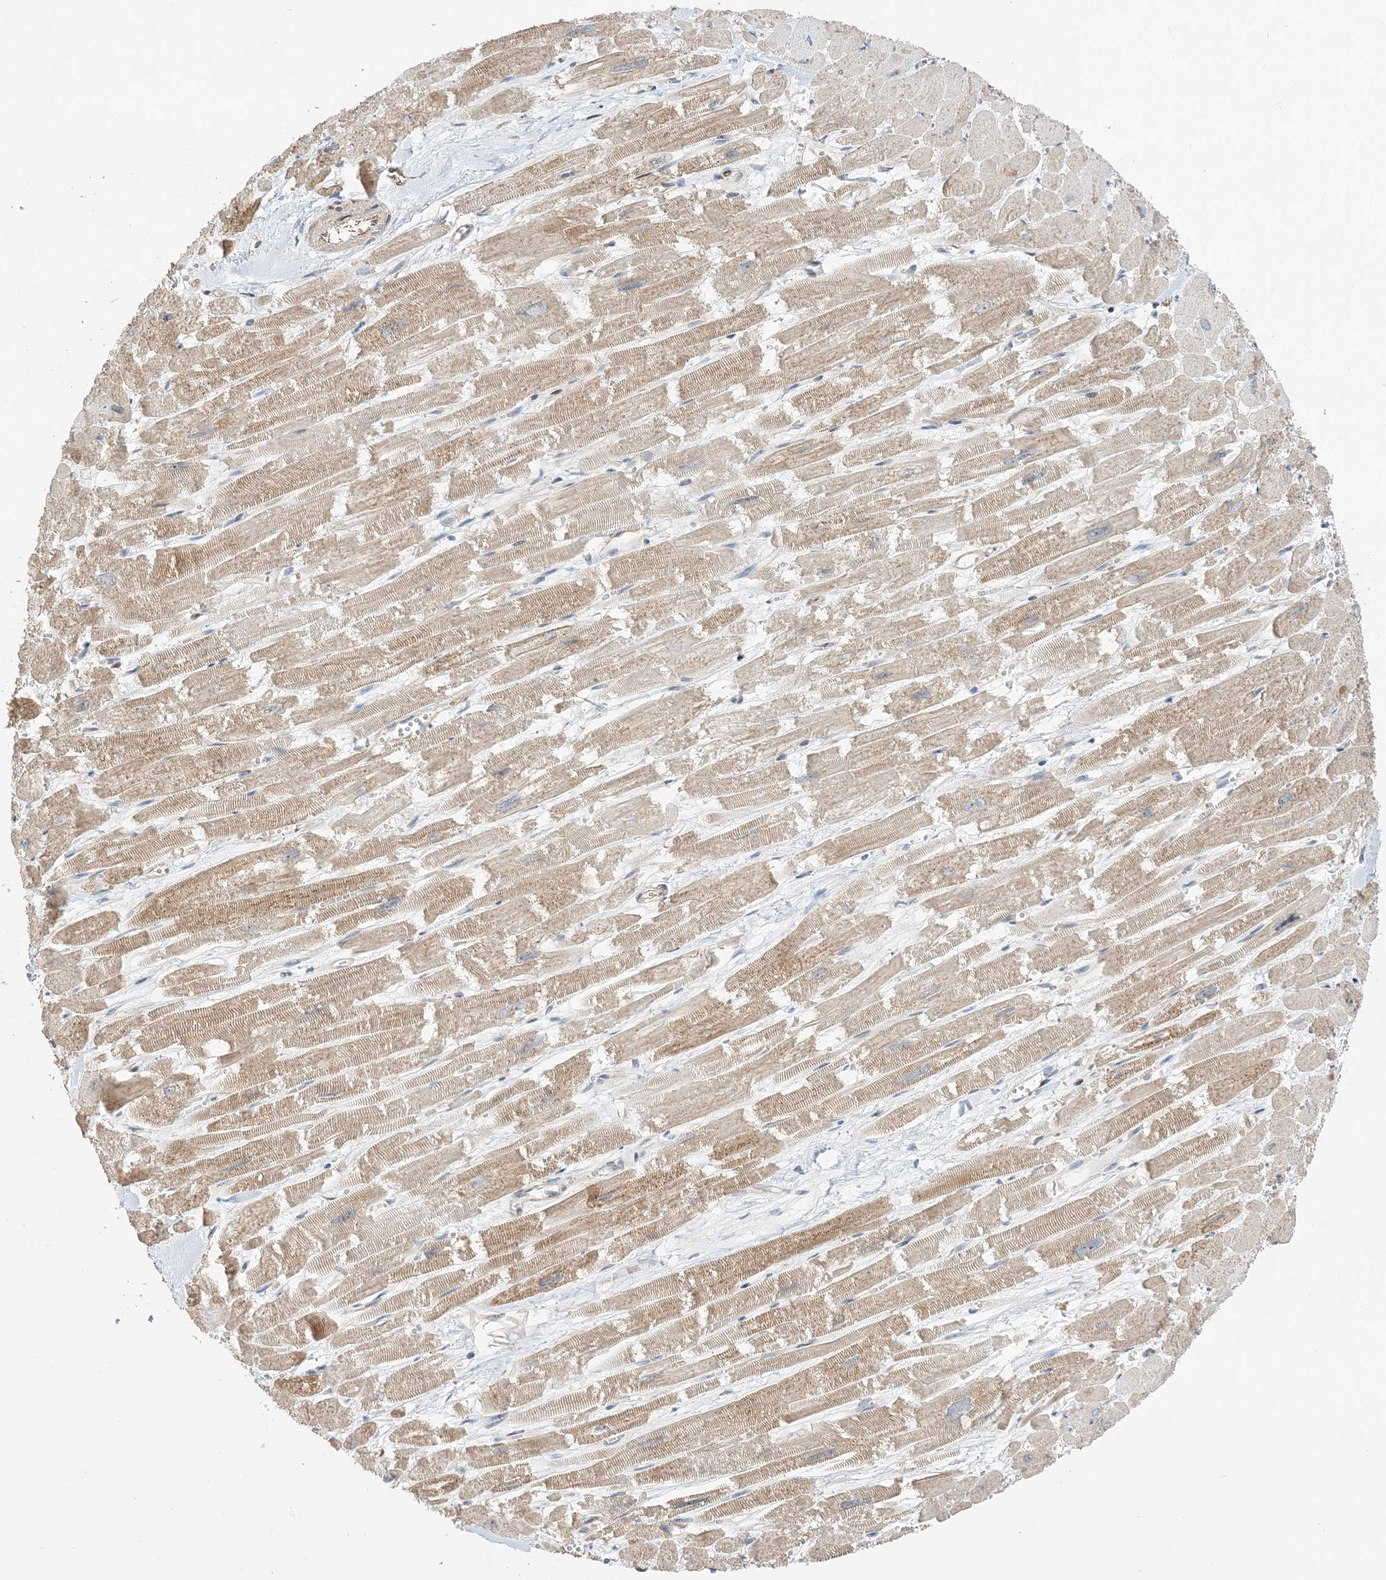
{"staining": {"intensity": "moderate", "quantity": "25%-75%", "location": "cytoplasmic/membranous"}, "tissue": "heart muscle", "cell_type": "Cardiomyocytes", "image_type": "normal", "snomed": [{"axis": "morphology", "description": "Normal tissue, NOS"}, {"axis": "topography", "description": "Heart"}], "caption": "Immunohistochemical staining of benign human heart muscle shows medium levels of moderate cytoplasmic/membranous staining in about 25%-75% of cardiomyocytes. Nuclei are stained in blue.", "gene": "IL36B", "patient": {"sex": "male", "age": 54}}